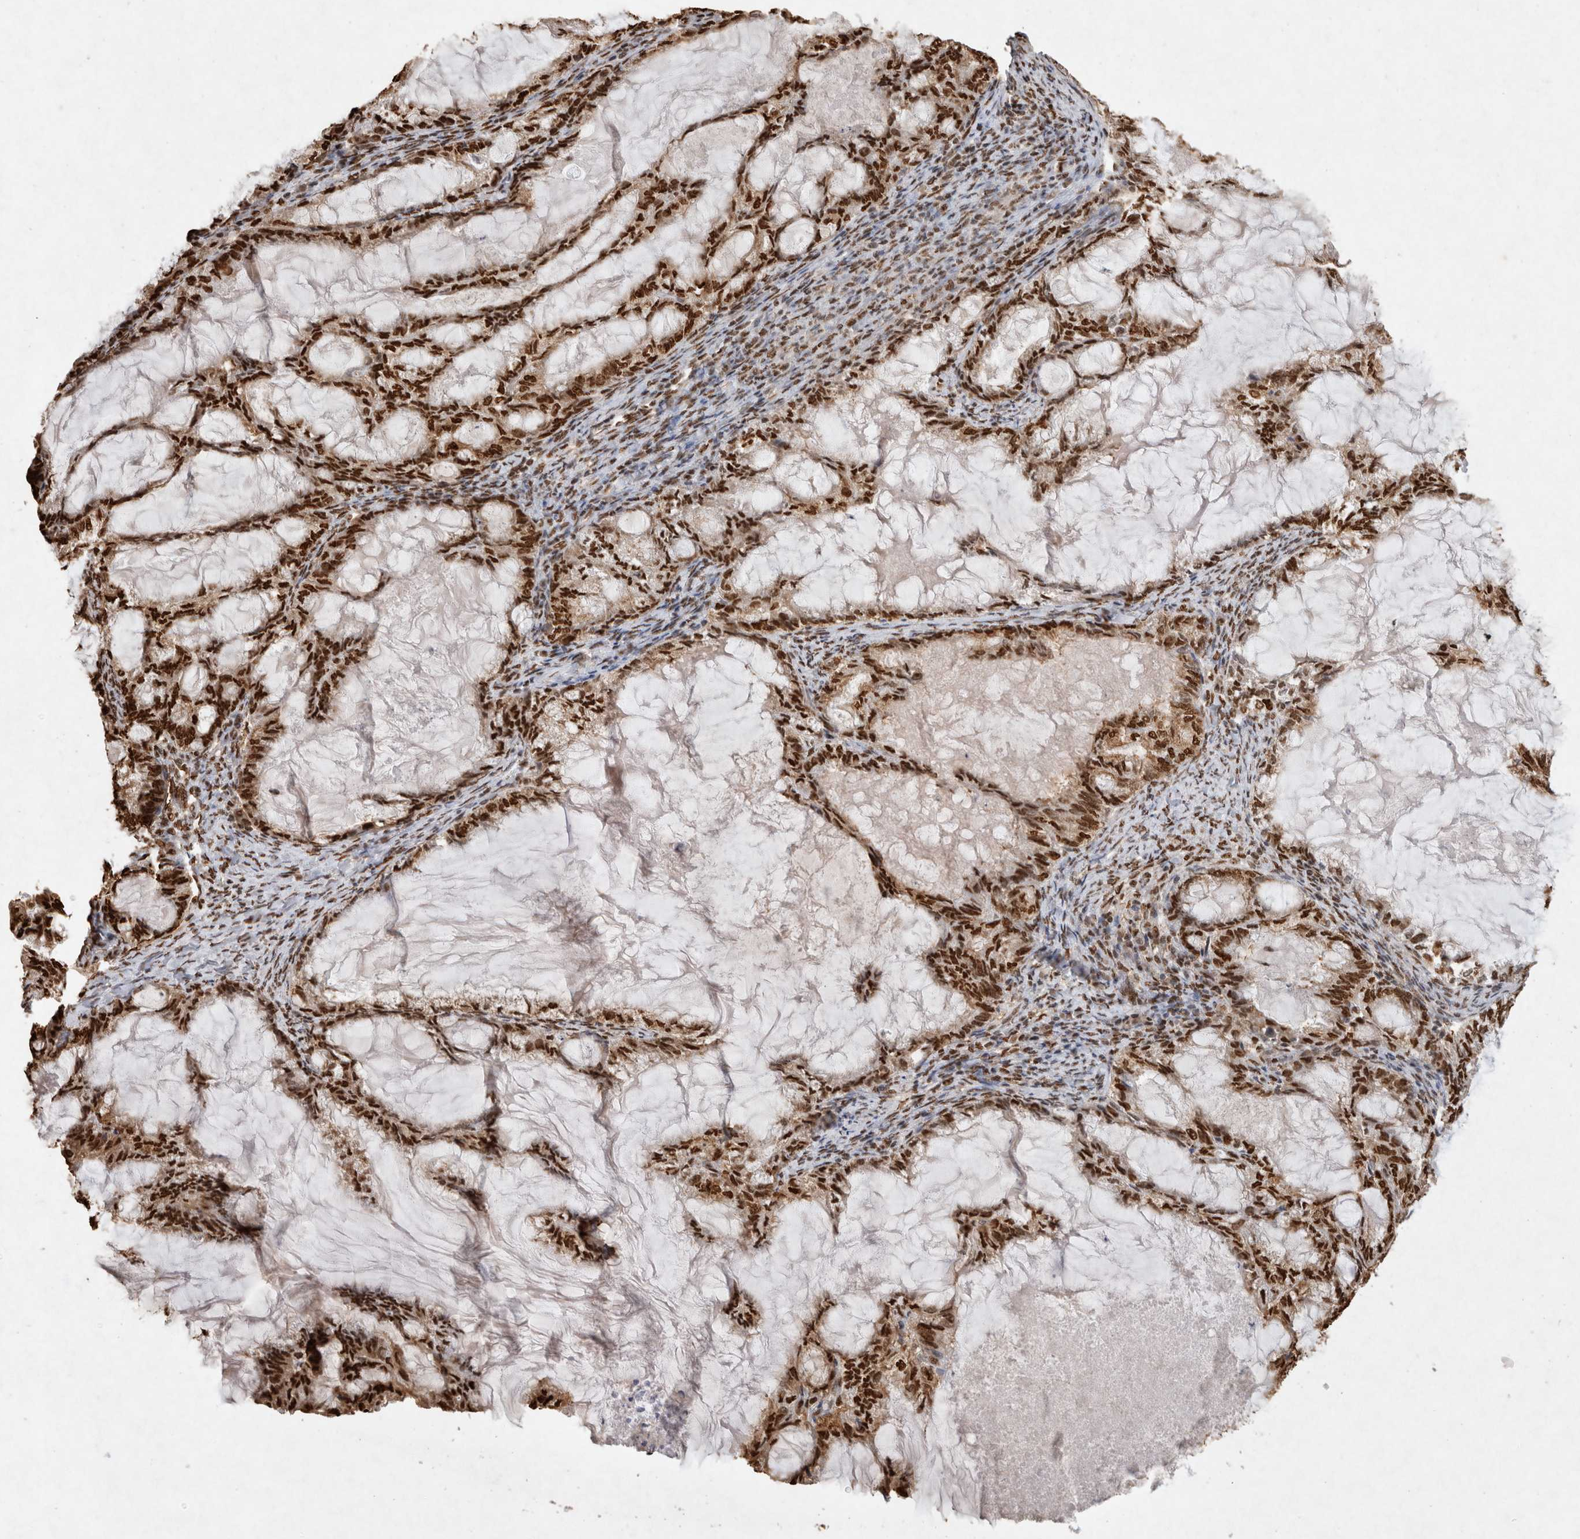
{"staining": {"intensity": "strong", "quantity": ">75%", "location": "nuclear"}, "tissue": "endometrial cancer", "cell_type": "Tumor cells", "image_type": "cancer", "snomed": [{"axis": "morphology", "description": "Adenocarcinoma, NOS"}, {"axis": "topography", "description": "Endometrium"}], "caption": "DAB (3,3'-diaminobenzidine) immunohistochemical staining of endometrial cancer displays strong nuclear protein positivity in about >75% of tumor cells.", "gene": "HDGF", "patient": {"sex": "female", "age": 86}}